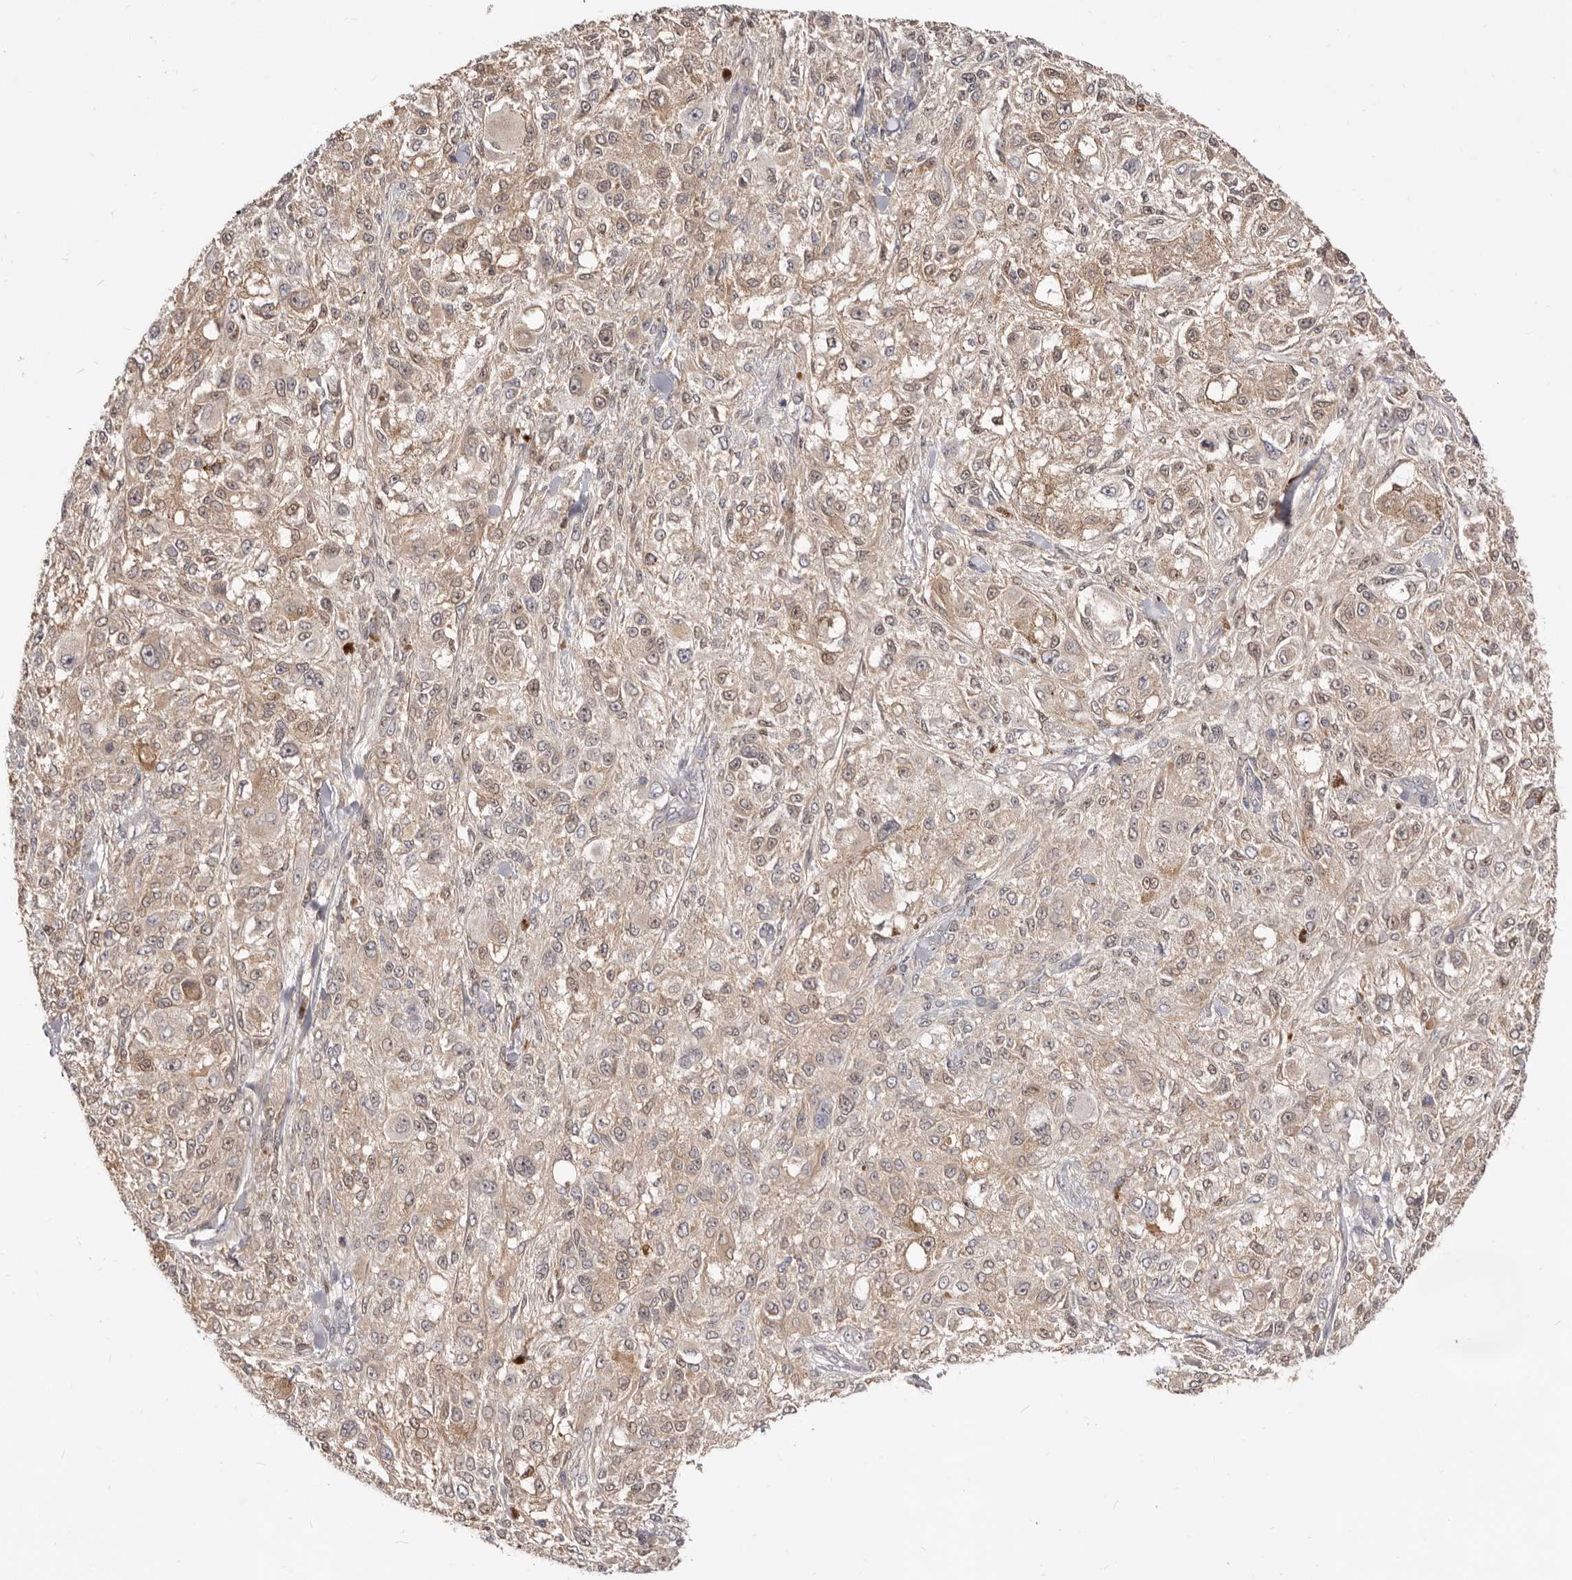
{"staining": {"intensity": "weak", "quantity": ">75%", "location": "cytoplasmic/membranous,nuclear"}, "tissue": "melanoma", "cell_type": "Tumor cells", "image_type": "cancer", "snomed": [{"axis": "morphology", "description": "Necrosis, NOS"}, {"axis": "morphology", "description": "Malignant melanoma, NOS"}, {"axis": "topography", "description": "Skin"}], "caption": "An immunohistochemistry photomicrograph of neoplastic tissue is shown. Protein staining in brown shows weak cytoplasmic/membranous and nuclear positivity in malignant melanoma within tumor cells. Ihc stains the protein of interest in brown and the nuclei are stained blue.", "gene": "TC2N", "patient": {"sex": "female", "age": 87}}